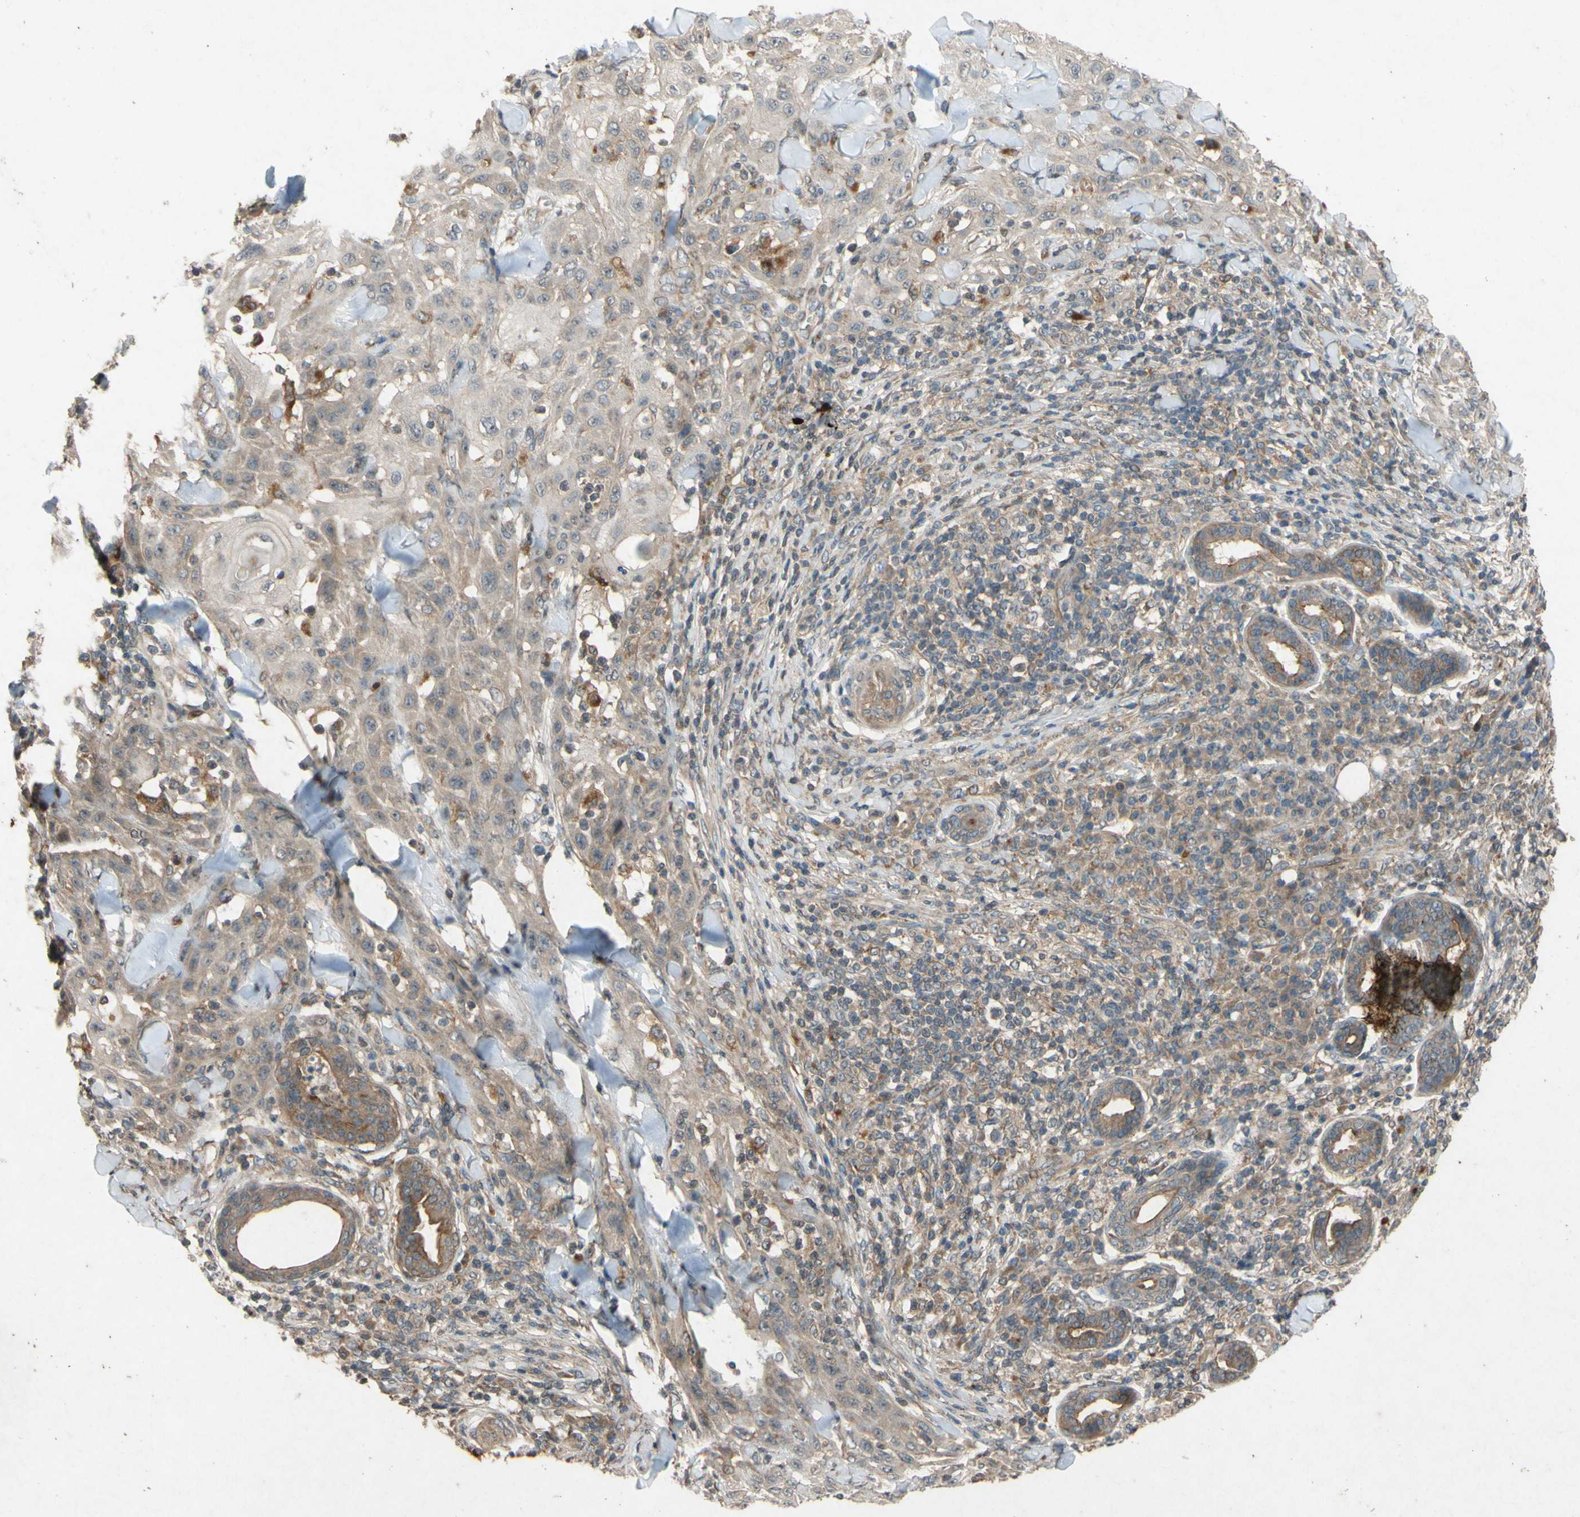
{"staining": {"intensity": "weak", "quantity": ">75%", "location": "cytoplasmic/membranous"}, "tissue": "skin cancer", "cell_type": "Tumor cells", "image_type": "cancer", "snomed": [{"axis": "morphology", "description": "Squamous cell carcinoma, NOS"}, {"axis": "topography", "description": "Skin"}], "caption": "Protein positivity by IHC shows weak cytoplasmic/membranous expression in about >75% of tumor cells in squamous cell carcinoma (skin). Immunohistochemistry (ihc) stains the protein in brown and the nuclei are stained blue.", "gene": "ATP6V1F", "patient": {"sex": "male", "age": 24}}